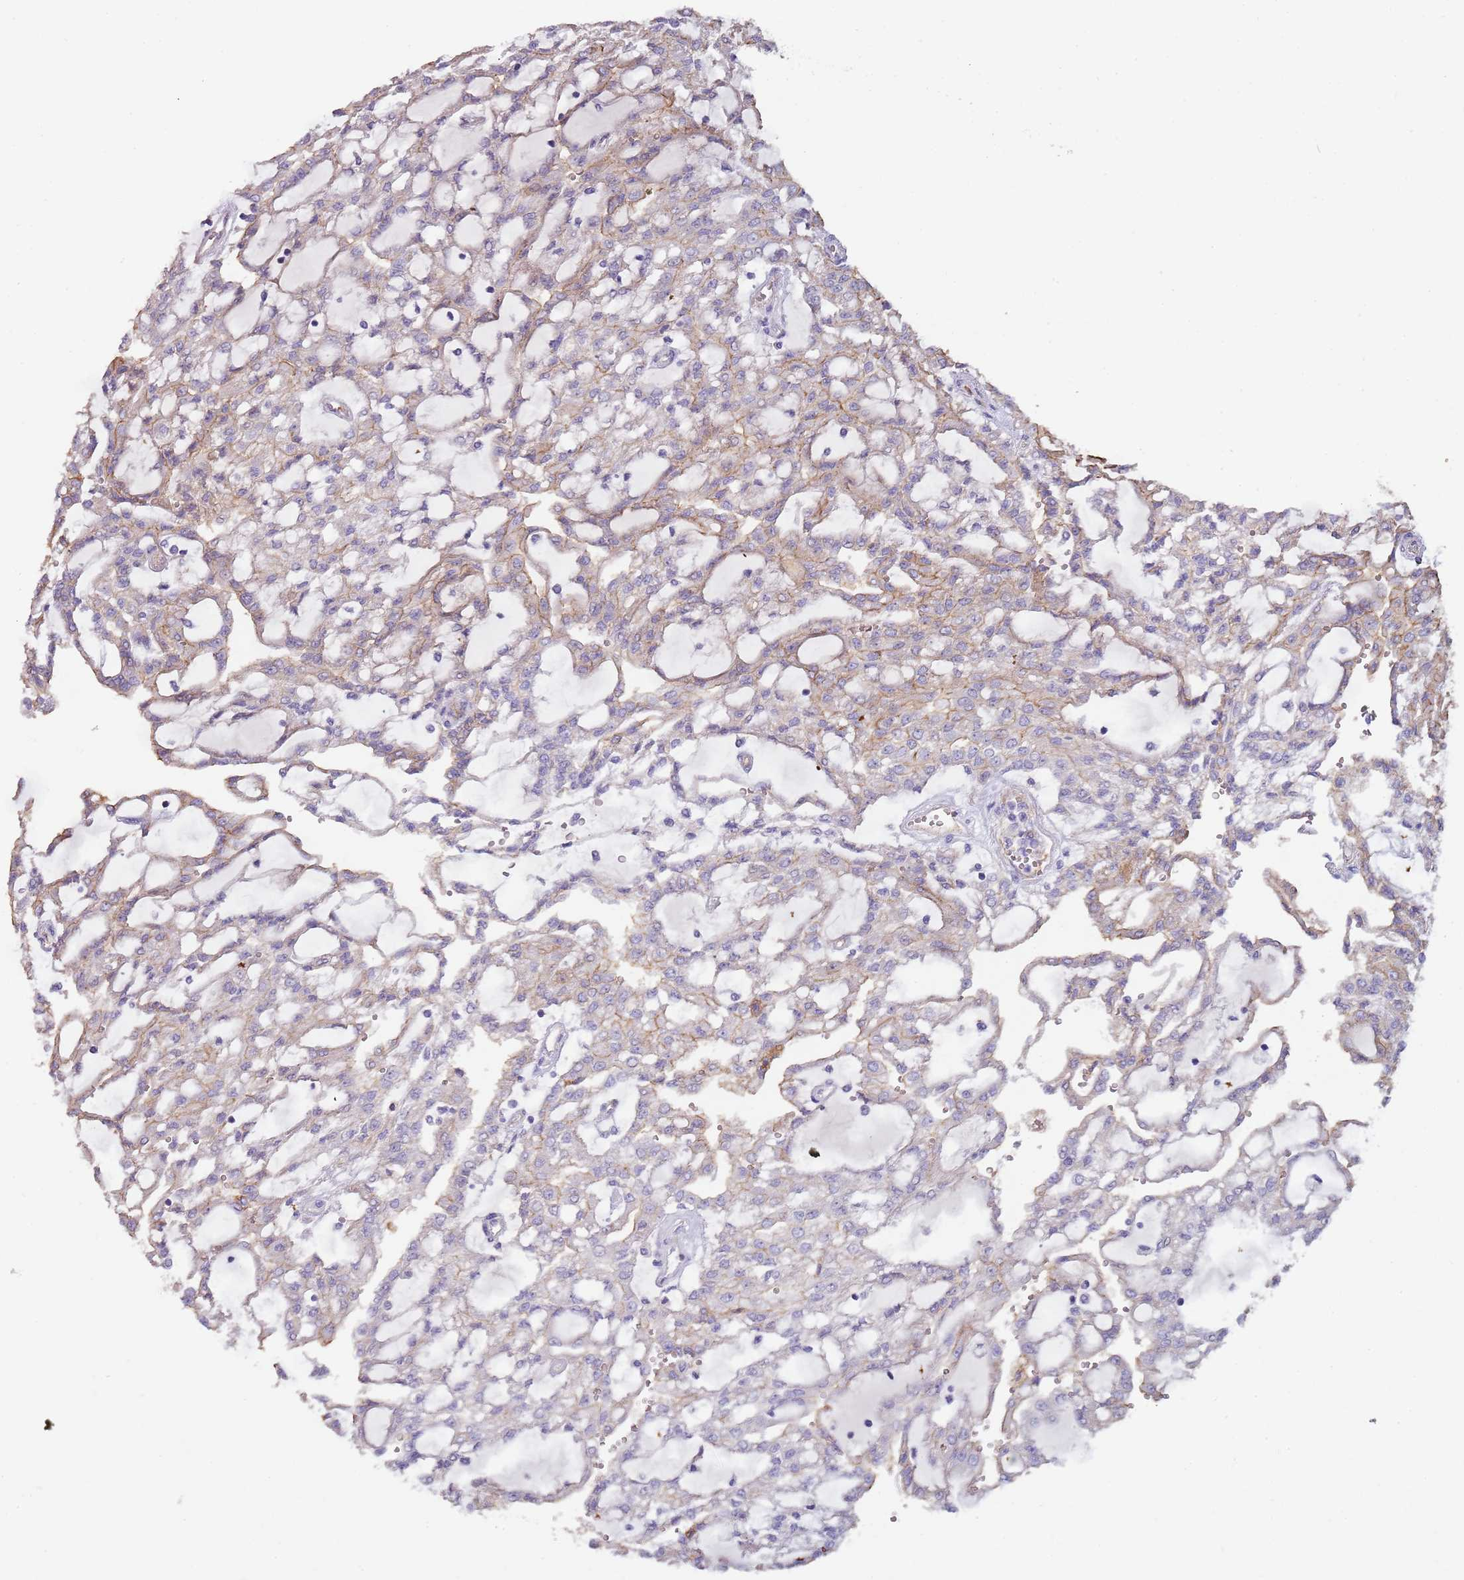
{"staining": {"intensity": "weak", "quantity": "25%-75%", "location": "cytoplasmic/membranous"}, "tissue": "renal cancer", "cell_type": "Tumor cells", "image_type": "cancer", "snomed": [{"axis": "morphology", "description": "Adenocarcinoma, NOS"}, {"axis": "topography", "description": "Kidney"}], "caption": "Immunohistochemical staining of human renal cancer (adenocarcinoma) demonstrates low levels of weak cytoplasmic/membranous expression in about 25%-75% of tumor cells.", "gene": "NBPF3", "patient": {"sex": "male", "age": 63}}